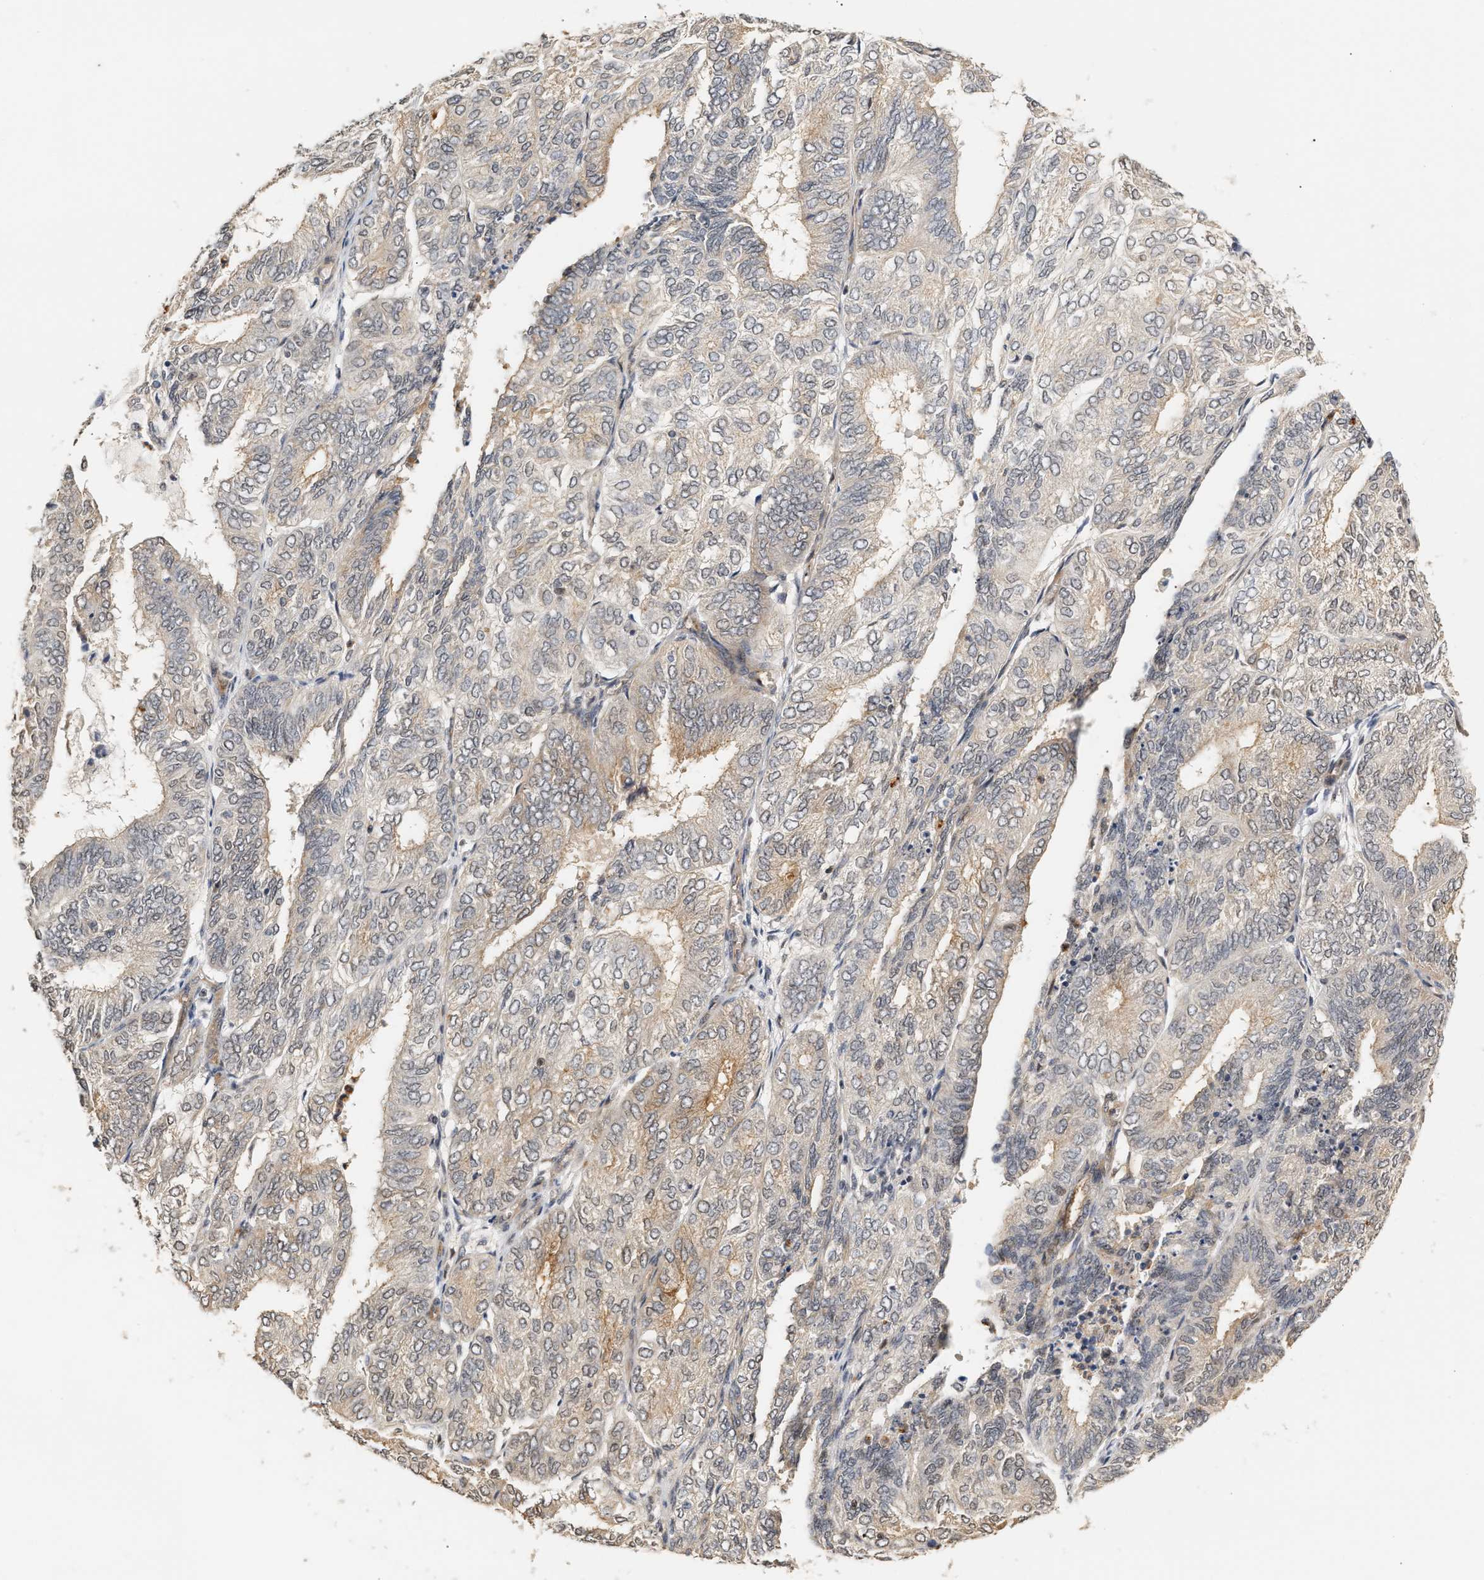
{"staining": {"intensity": "weak", "quantity": "<25%", "location": "cytoplasmic/membranous"}, "tissue": "endometrial cancer", "cell_type": "Tumor cells", "image_type": "cancer", "snomed": [{"axis": "morphology", "description": "Adenocarcinoma, NOS"}, {"axis": "topography", "description": "Uterus"}], "caption": "The IHC photomicrograph has no significant positivity in tumor cells of adenocarcinoma (endometrial) tissue.", "gene": "PLXND1", "patient": {"sex": "female", "age": 60}}